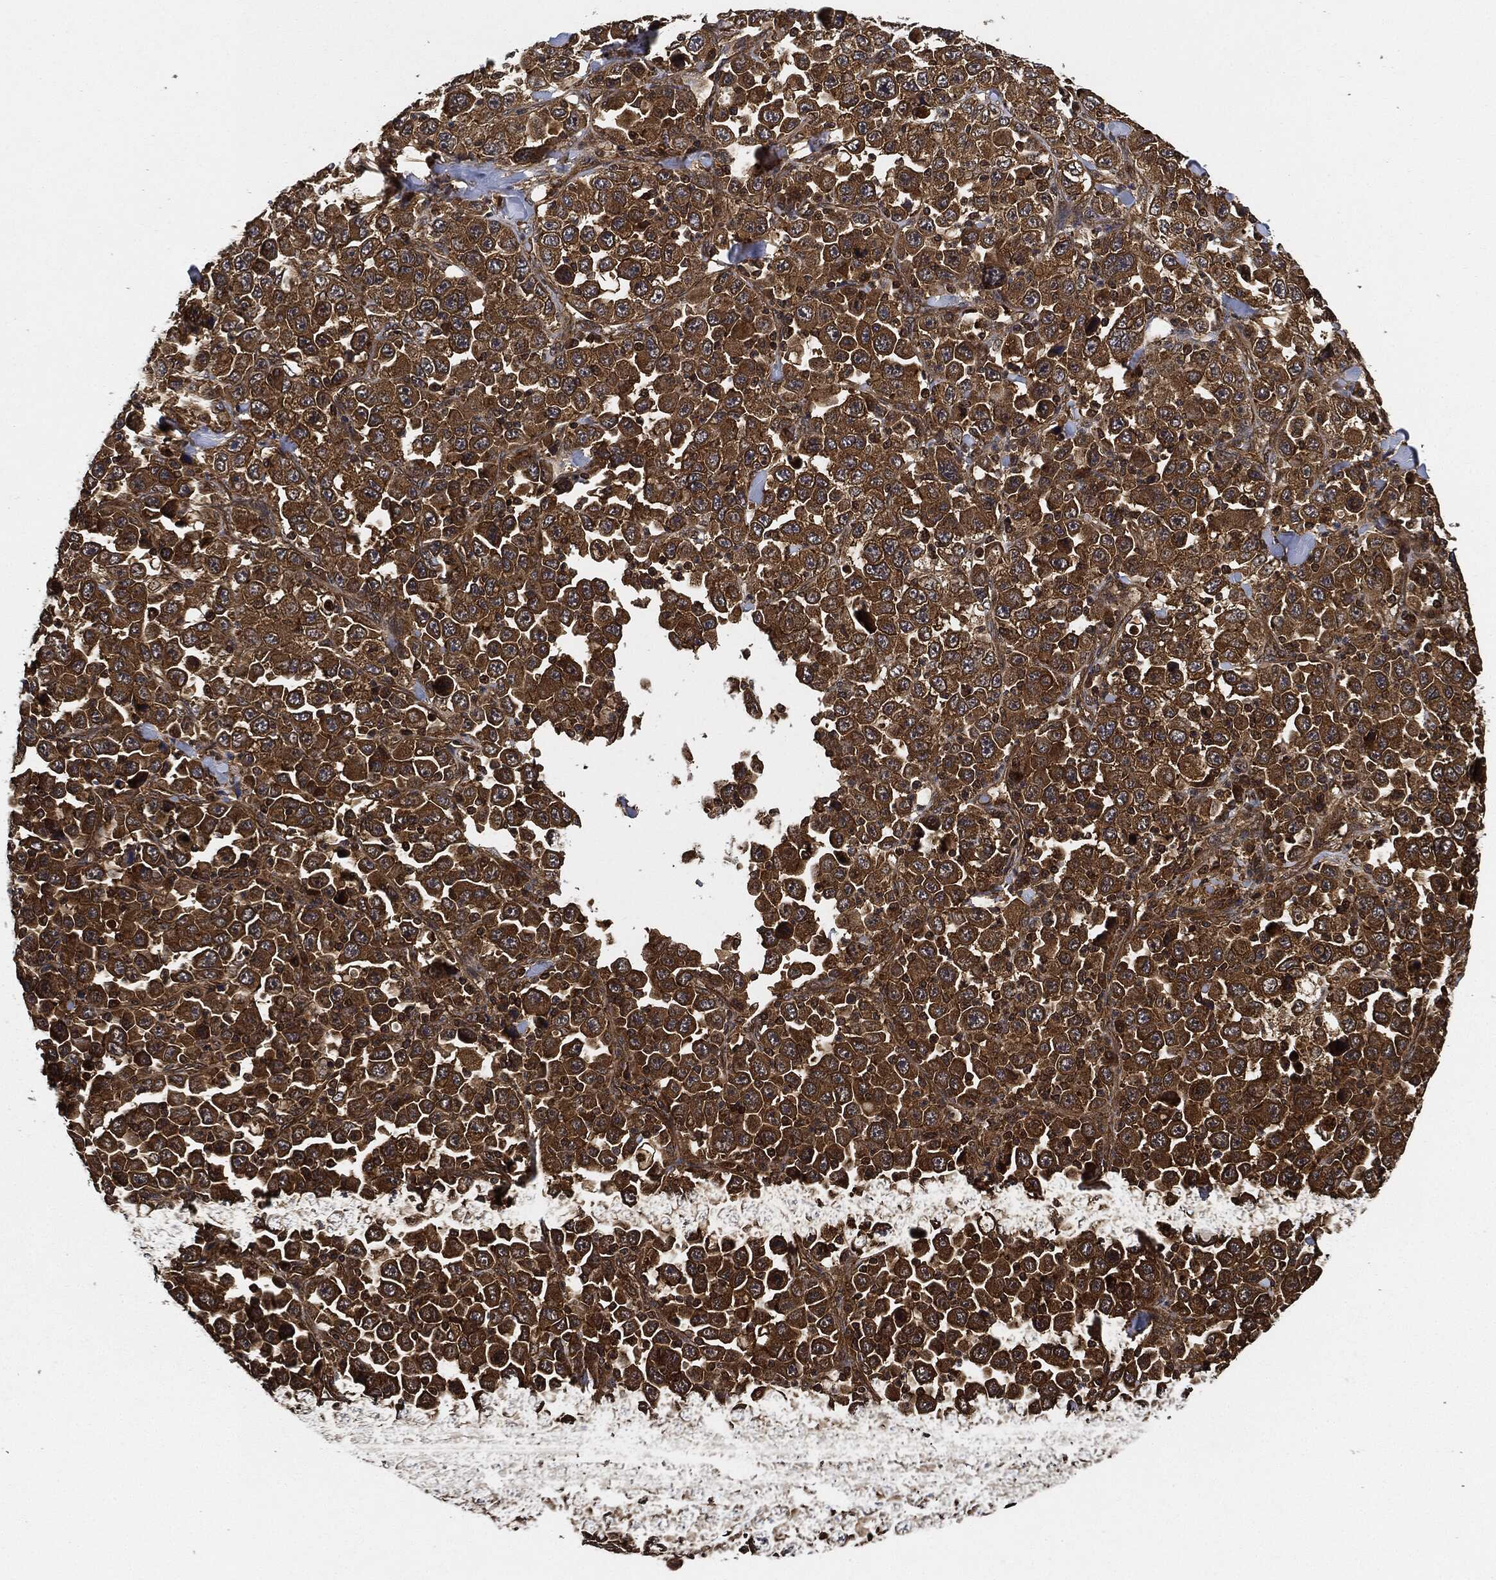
{"staining": {"intensity": "strong", "quantity": ">75%", "location": "cytoplasmic/membranous"}, "tissue": "stomach cancer", "cell_type": "Tumor cells", "image_type": "cancer", "snomed": [{"axis": "morphology", "description": "Normal tissue, NOS"}, {"axis": "morphology", "description": "Adenocarcinoma, NOS"}, {"axis": "topography", "description": "Stomach, upper"}, {"axis": "topography", "description": "Stomach"}], "caption": "Tumor cells exhibit strong cytoplasmic/membranous staining in about >75% of cells in adenocarcinoma (stomach). The protein is stained brown, and the nuclei are stained in blue (DAB IHC with brightfield microscopy, high magnification).", "gene": "CEP290", "patient": {"sex": "male", "age": 59}}